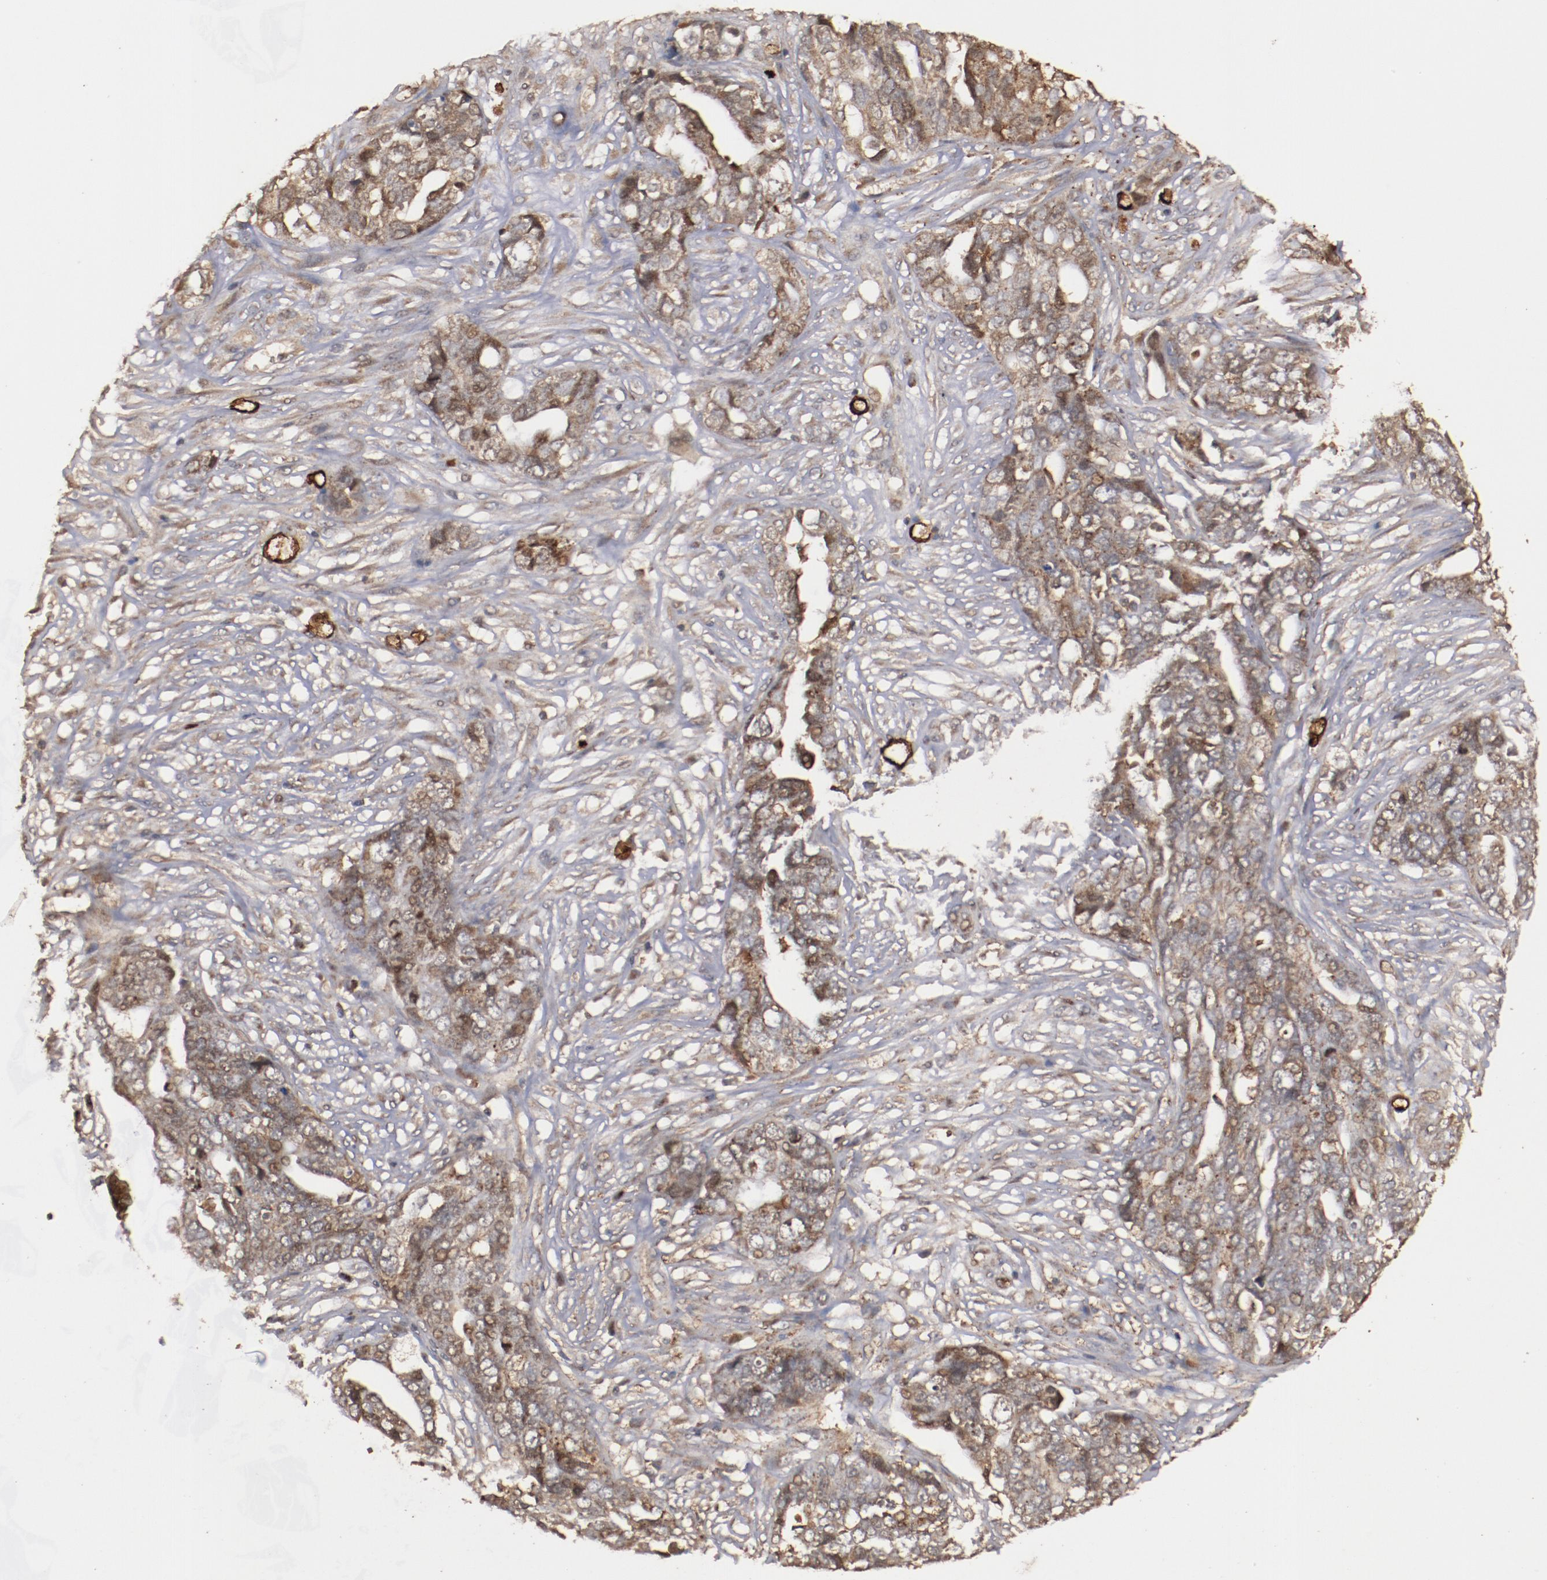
{"staining": {"intensity": "moderate", "quantity": ">75%", "location": "cytoplasmic/membranous"}, "tissue": "ovarian cancer", "cell_type": "Tumor cells", "image_type": "cancer", "snomed": [{"axis": "morphology", "description": "Normal tissue, NOS"}, {"axis": "morphology", "description": "Cystadenocarcinoma, serous, NOS"}, {"axis": "topography", "description": "Fallopian tube"}, {"axis": "topography", "description": "Ovary"}], "caption": "Ovarian cancer stained with a protein marker exhibits moderate staining in tumor cells.", "gene": "TENM1", "patient": {"sex": "female", "age": 56}}